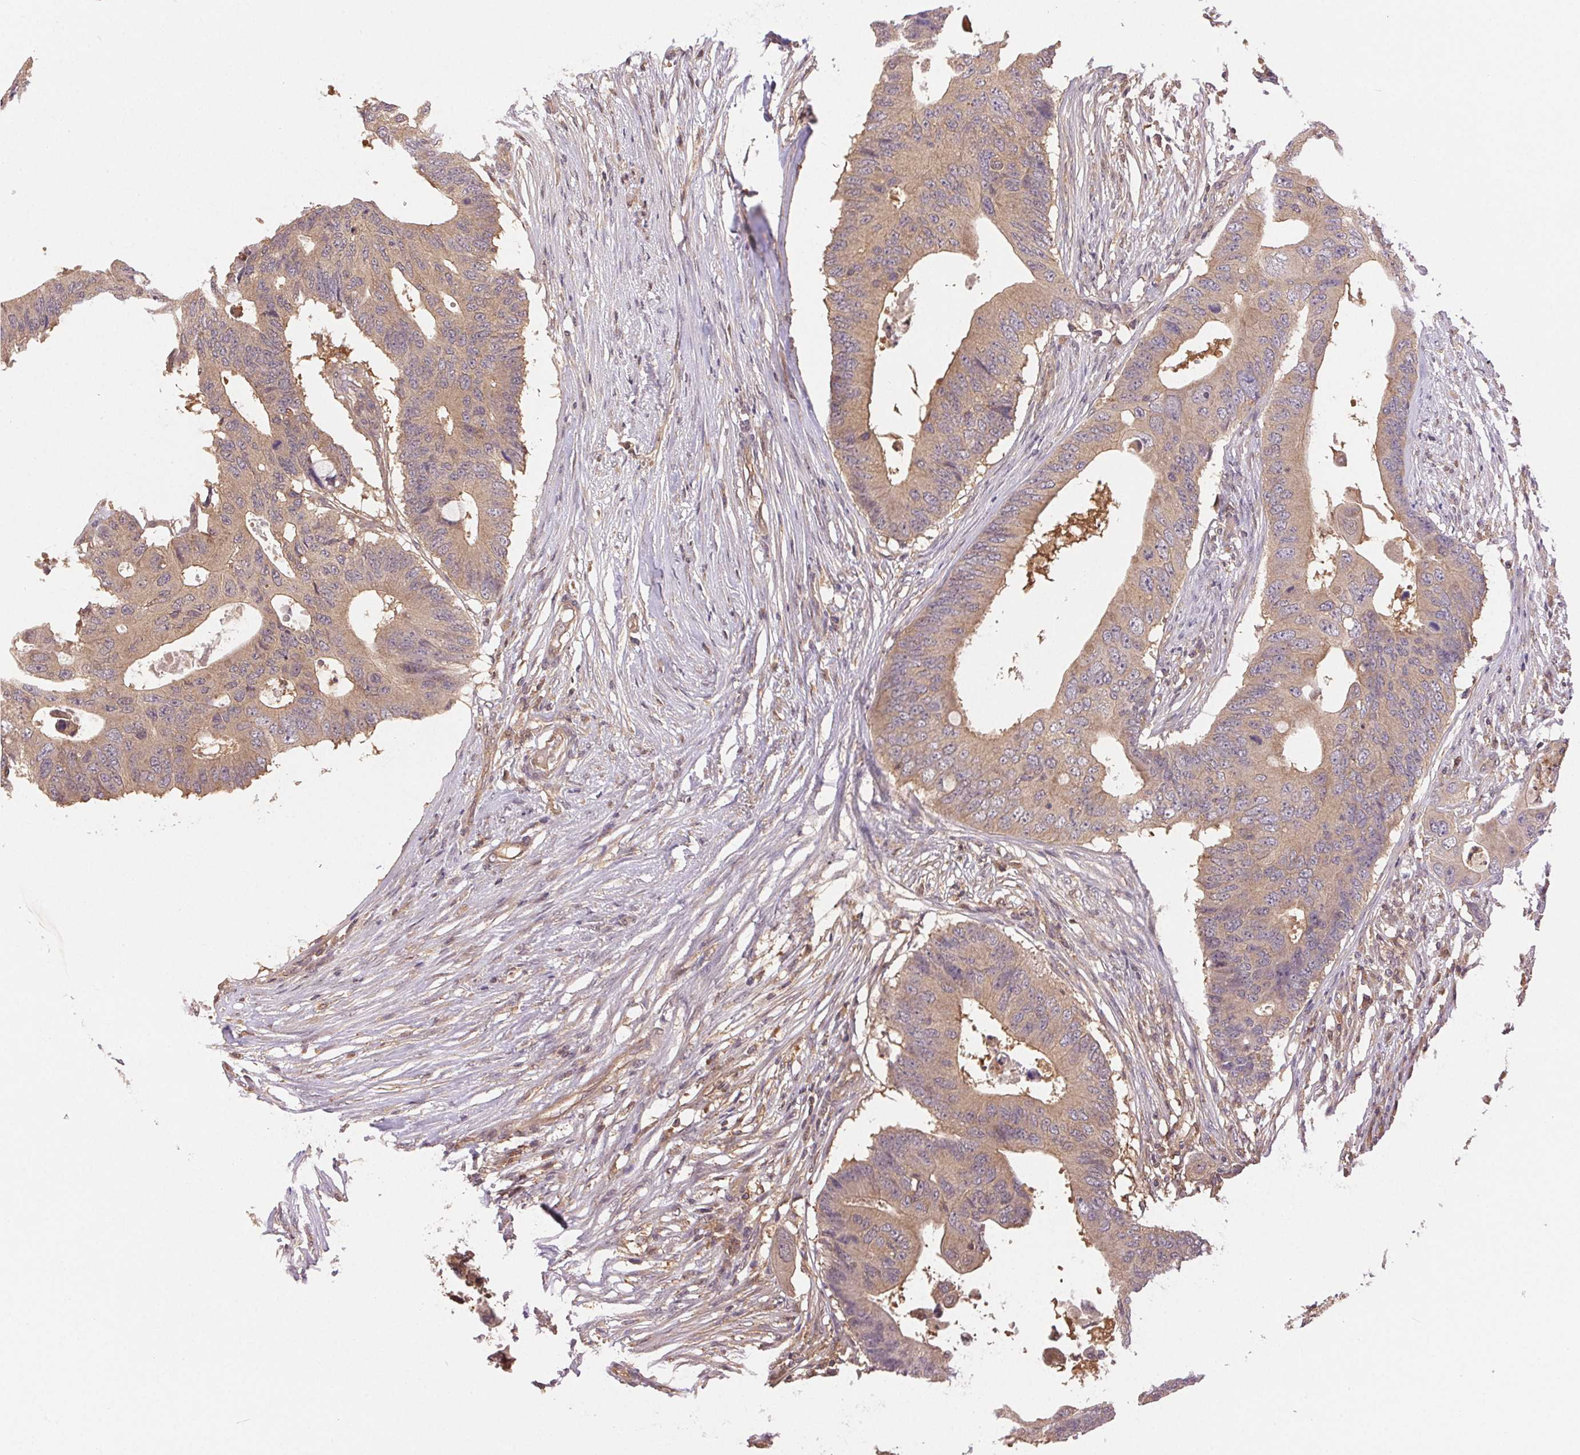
{"staining": {"intensity": "weak", "quantity": "25%-75%", "location": "cytoplasmic/membranous"}, "tissue": "colorectal cancer", "cell_type": "Tumor cells", "image_type": "cancer", "snomed": [{"axis": "morphology", "description": "Adenocarcinoma, NOS"}, {"axis": "topography", "description": "Colon"}], "caption": "Human colorectal cancer stained for a protein (brown) shows weak cytoplasmic/membranous positive staining in about 25%-75% of tumor cells.", "gene": "GDI2", "patient": {"sex": "male", "age": 71}}